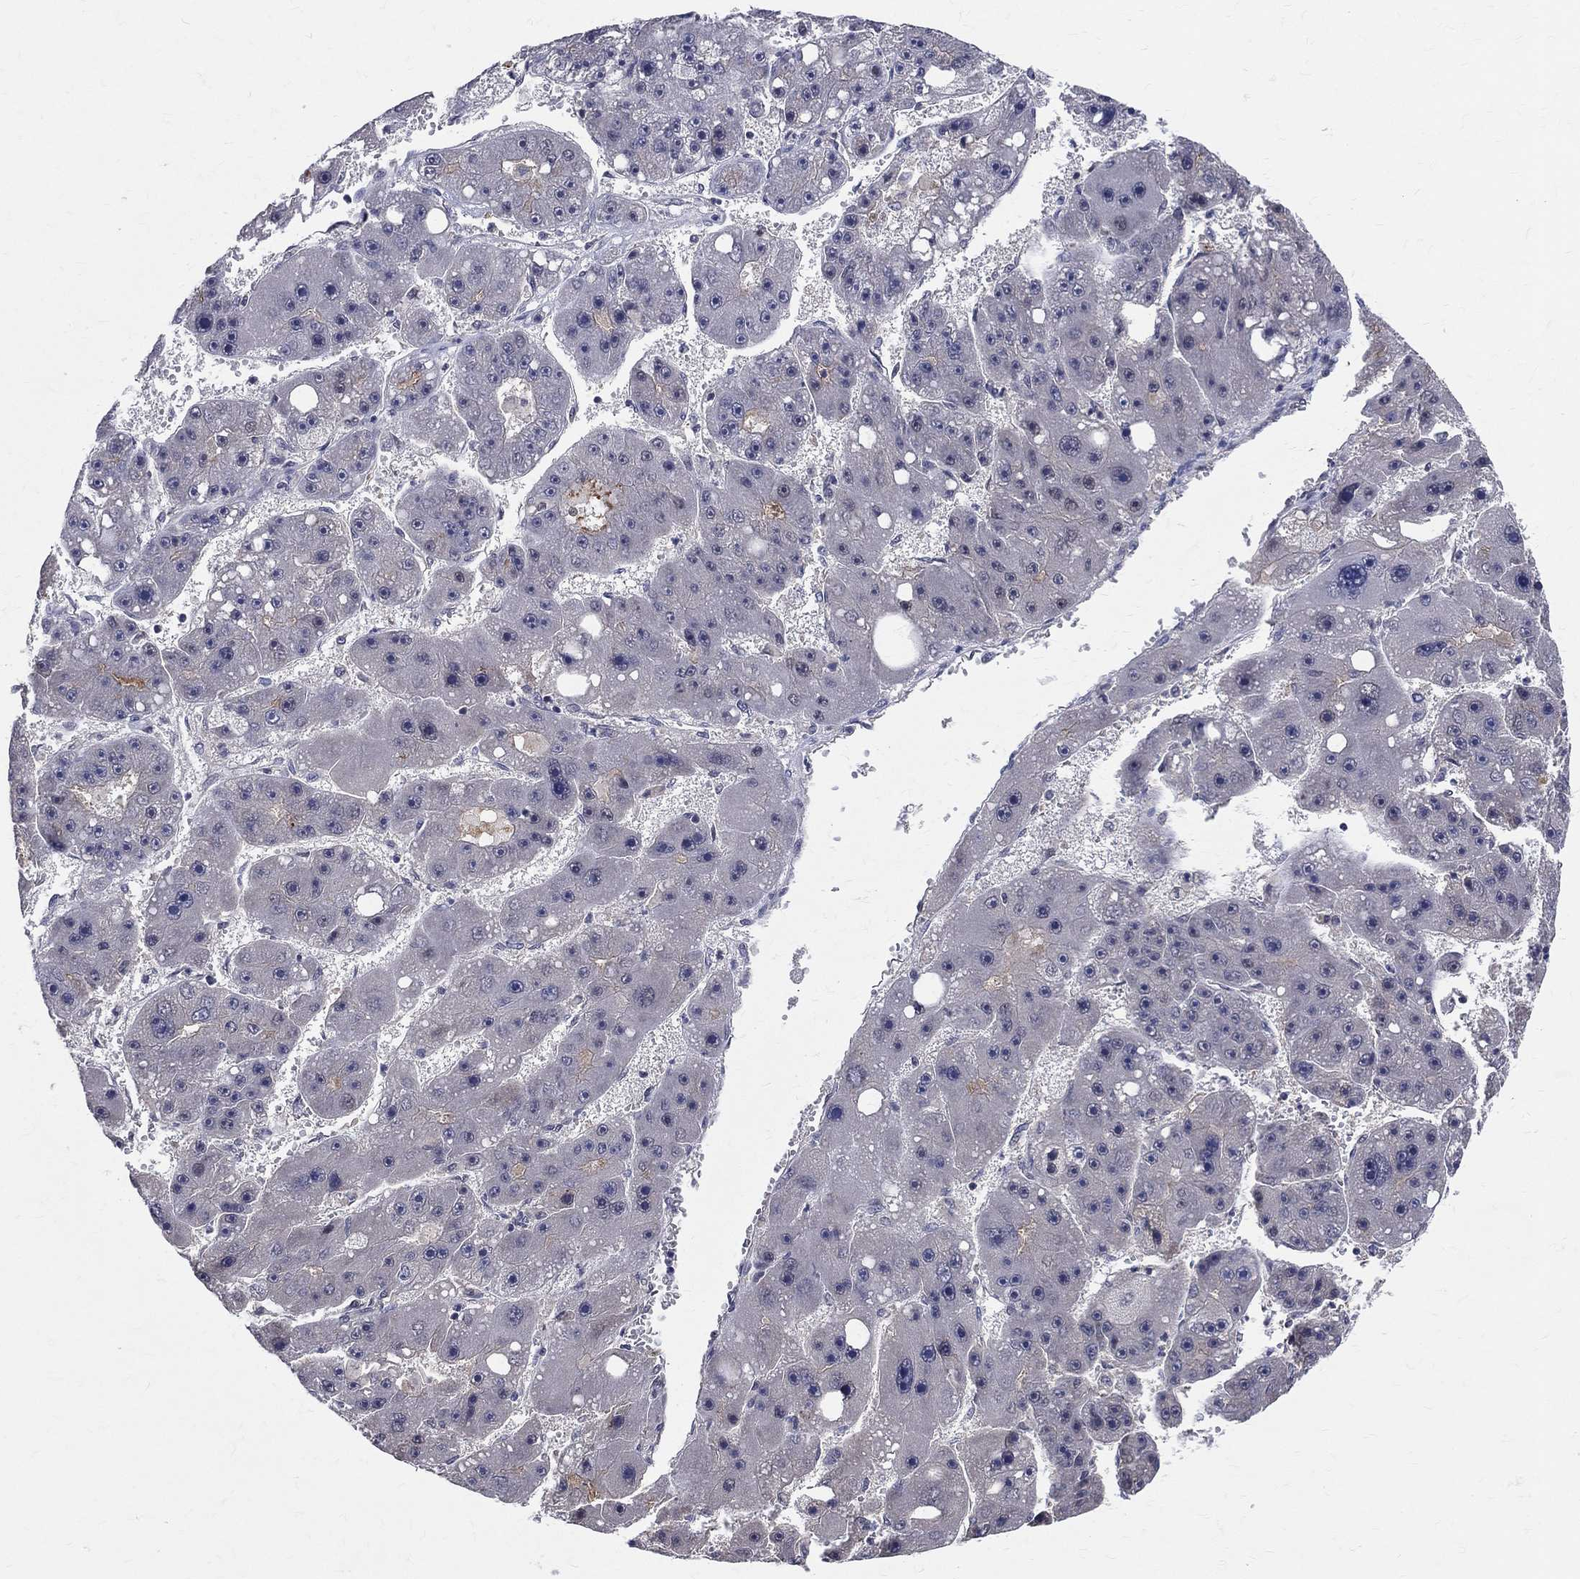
{"staining": {"intensity": "negative", "quantity": "none", "location": "none"}, "tissue": "liver cancer", "cell_type": "Tumor cells", "image_type": "cancer", "snomed": [{"axis": "morphology", "description": "Carcinoma, Hepatocellular, NOS"}, {"axis": "topography", "description": "Liver"}], "caption": "The image demonstrates no staining of tumor cells in liver cancer (hepatocellular carcinoma).", "gene": "DLG4", "patient": {"sex": "female", "age": 61}}